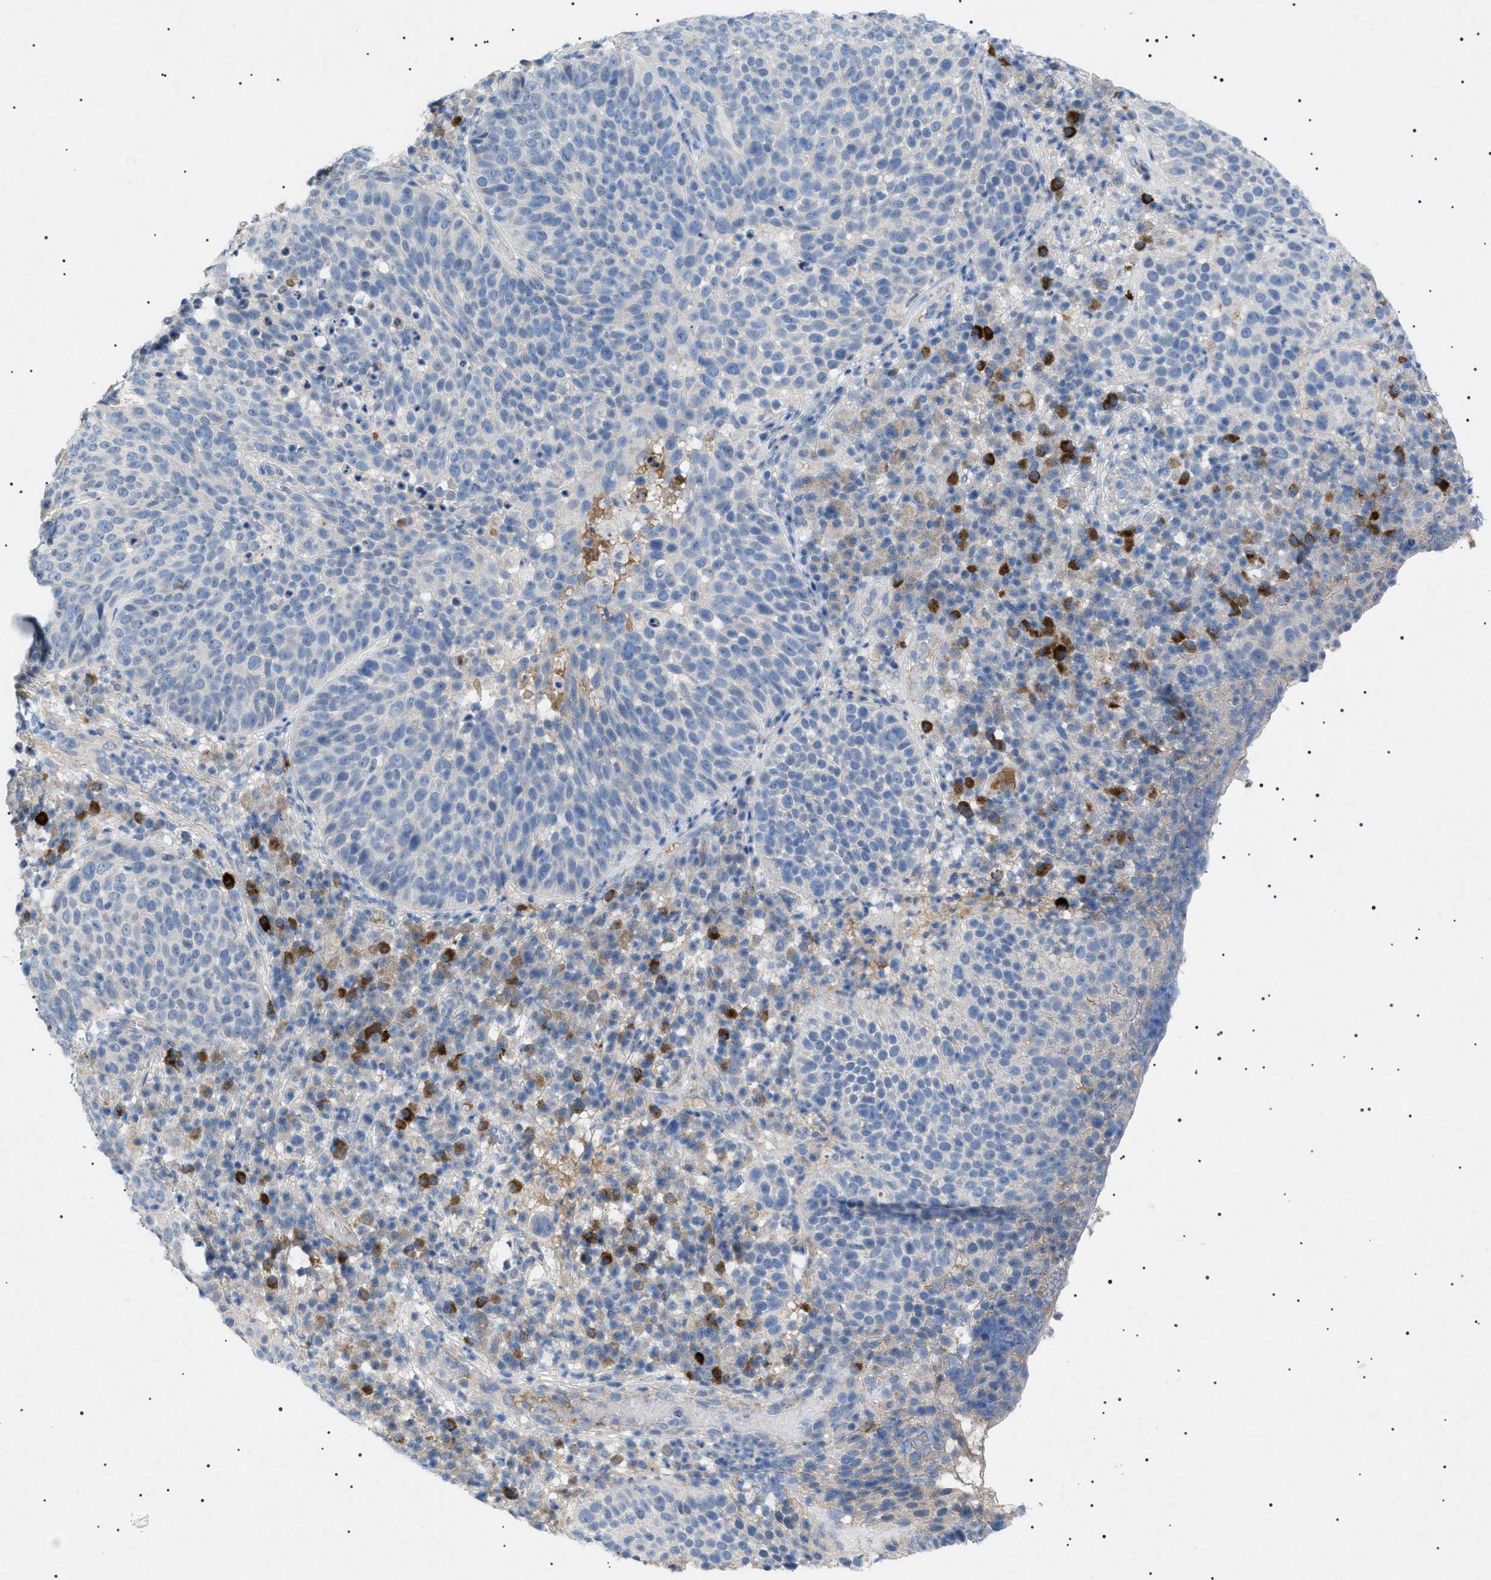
{"staining": {"intensity": "negative", "quantity": "none", "location": "none"}, "tissue": "skin cancer", "cell_type": "Tumor cells", "image_type": "cancer", "snomed": [{"axis": "morphology", "description": "Squamous cell carcinoma in situ, NOS"}, {"axis": "morphology", "description": "Squamous cell carcinoma, NOS"}, {"axis": "topography", "description": "Skin"}], "caption": "Photomicrograph shows no protein expression in tumor cells of skin cancer (squamous cell carcinoma in situ) tissue. (DAB (3,3'-diaminobenzidine) immunohistochemistry (IHC) with hematoxylin counter stain).", "gene": "ADAMTS1", "patient": {"sex": "male", "age": 93}}